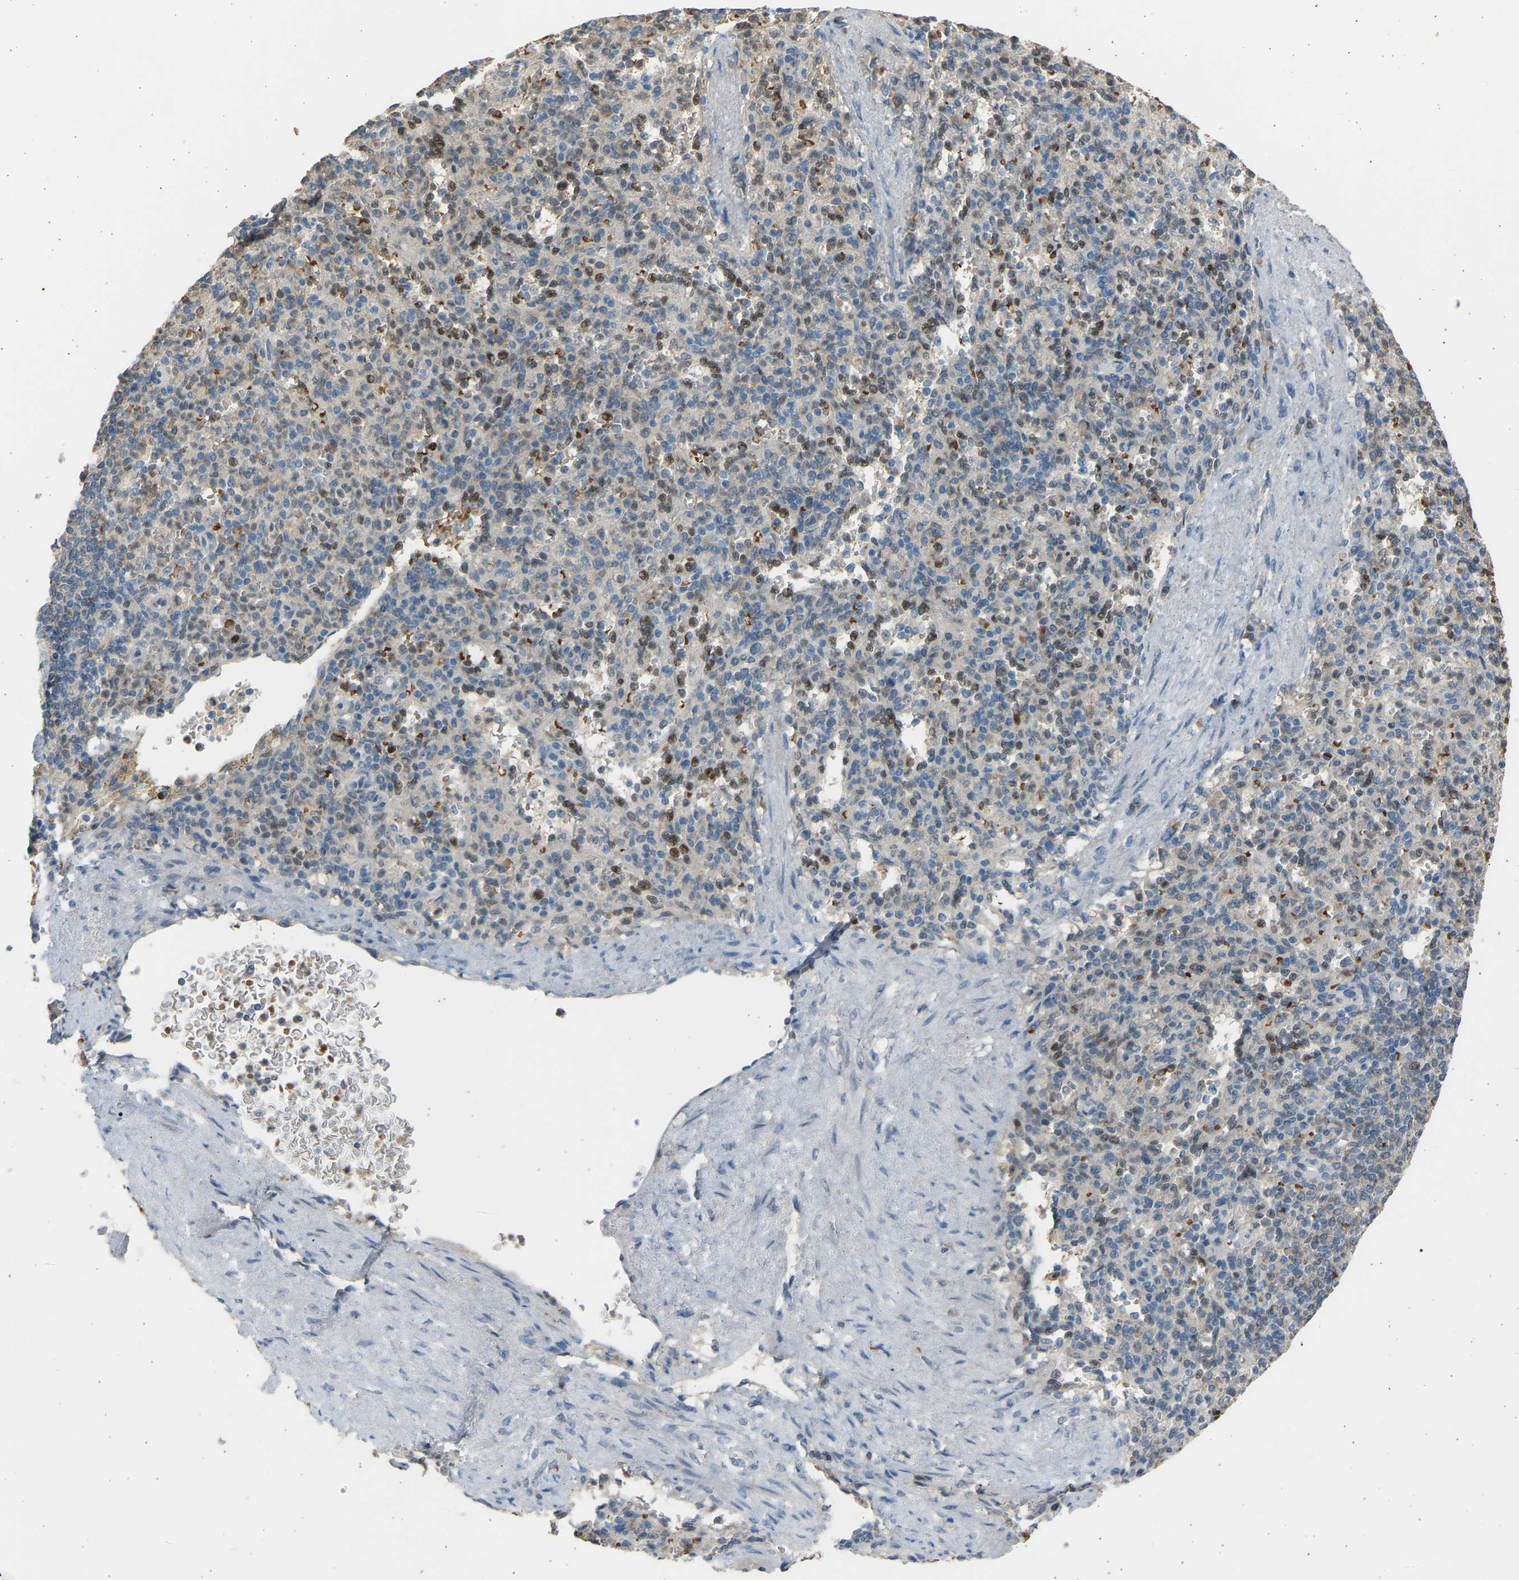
{"staining": {"intensity": "weak", "quantity": "25%-75%", "location": "nuclear"}, "tissue": "spleen", "cell_type": "Cells in red pulp", "image_type": "normal", "snomed": [{"axis": "morphology", "description": "Normal tissue, NOS"}, {"axis": "topography", "description": "Spleen"}], "caption": "Cells in red pulp display low levels of weak nuclear positivity in approximately 25%-75% of cells in benign human spleen. (DAB (3,3'-diaminobenzidine) IHC, brown staining for protein, blue staining for nuclei).", "gene": "BIRC2", "patient": {"sex": "female", "age": 74}}